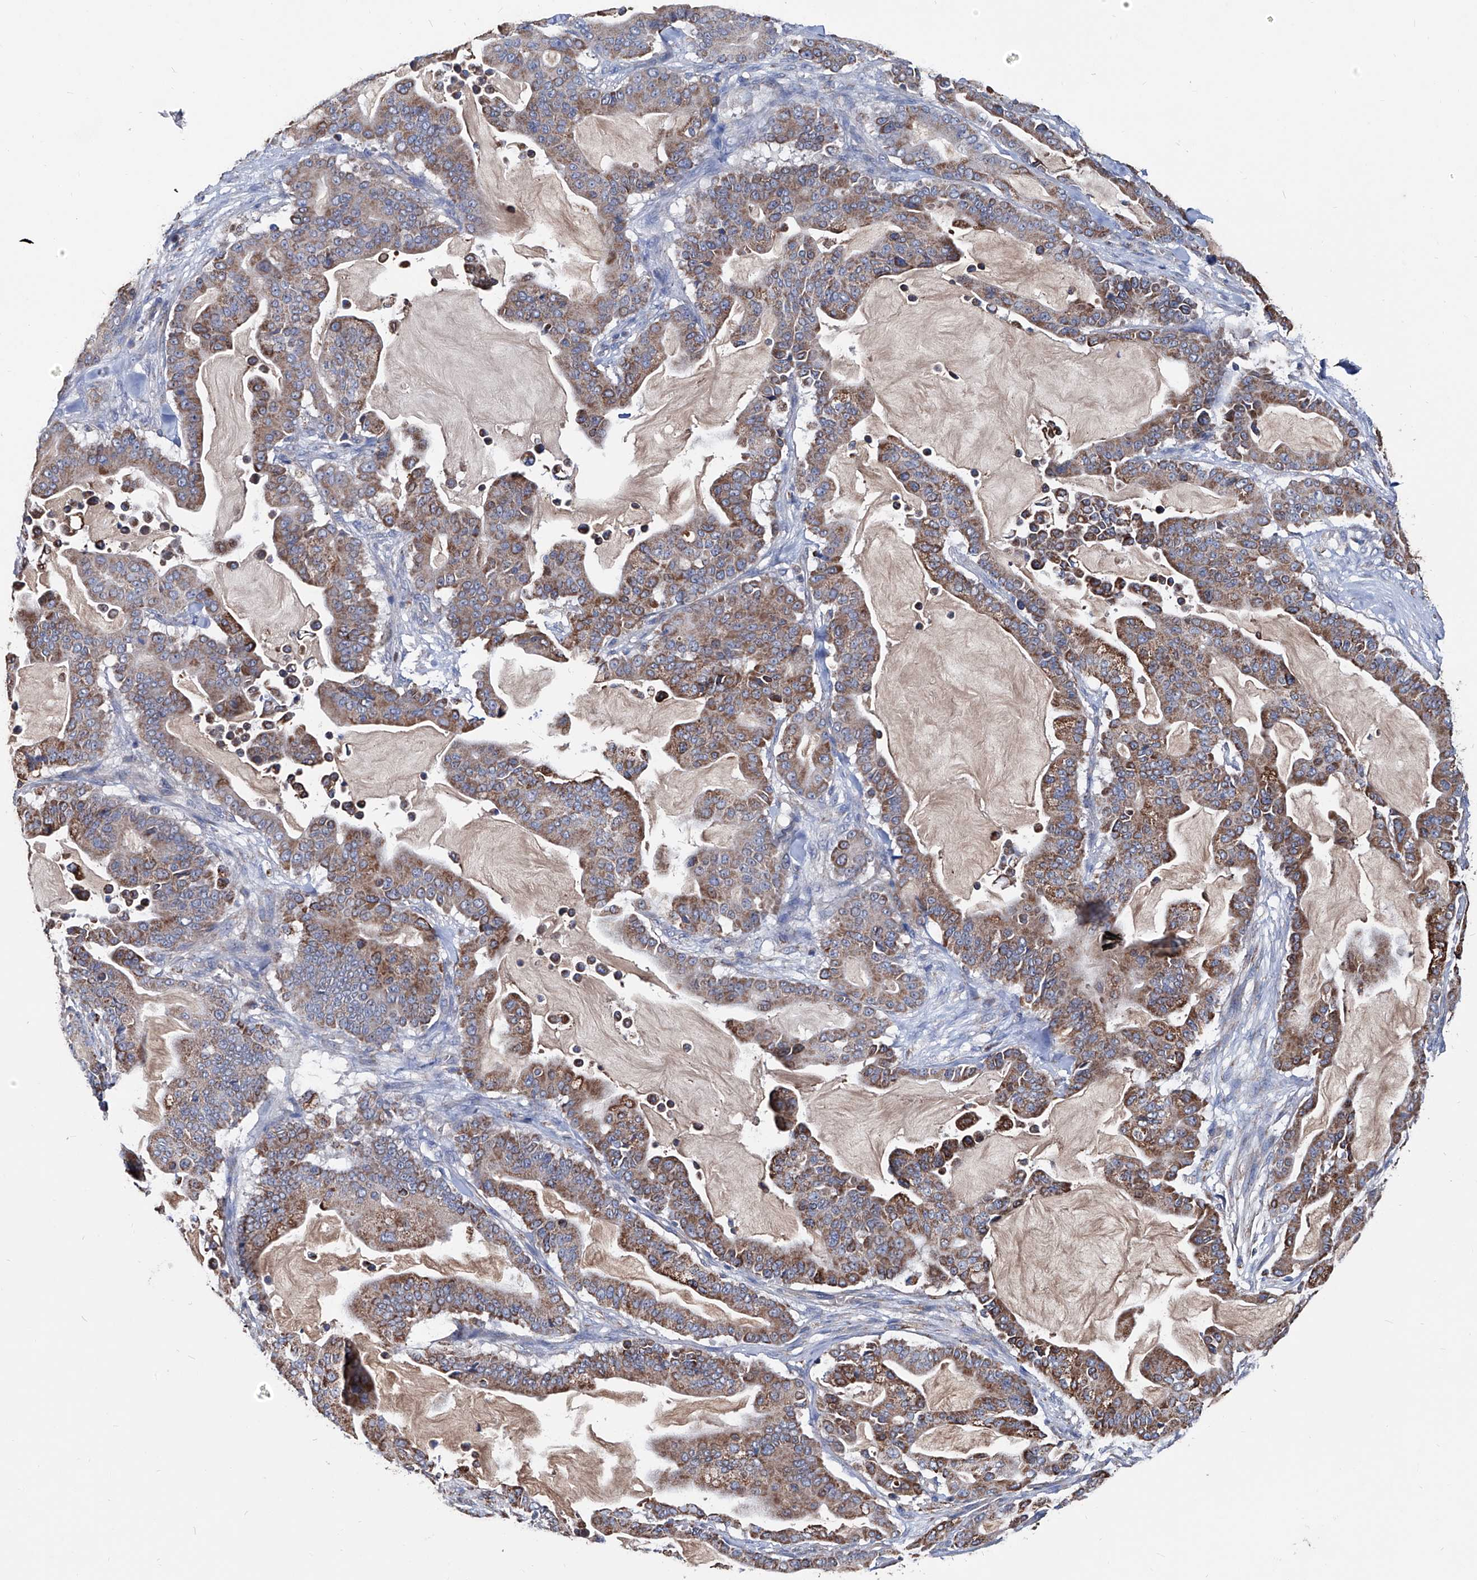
{"staining": {"intensity": "moderate", "quantity": ">75%", "location": "cytoplasmic/membranous"}, "tissue": "pancreatic cancer", "cell_type": "Tumor cells", "image_type": "cancer", "snomed": [{"axis": "morphology", "description": "Adenocarcinoma, NOS"}, {"axis": "topography", "description": "Pancreas"}], "caption": "The immunohistochemical stain shows moderate cytoplasmic/membranous positivity in tumor cells of pancreatic cancer (adenocarcinoma) tissue.", "gene": "NHS", "patient": {"sex": "male", "age": 63}}